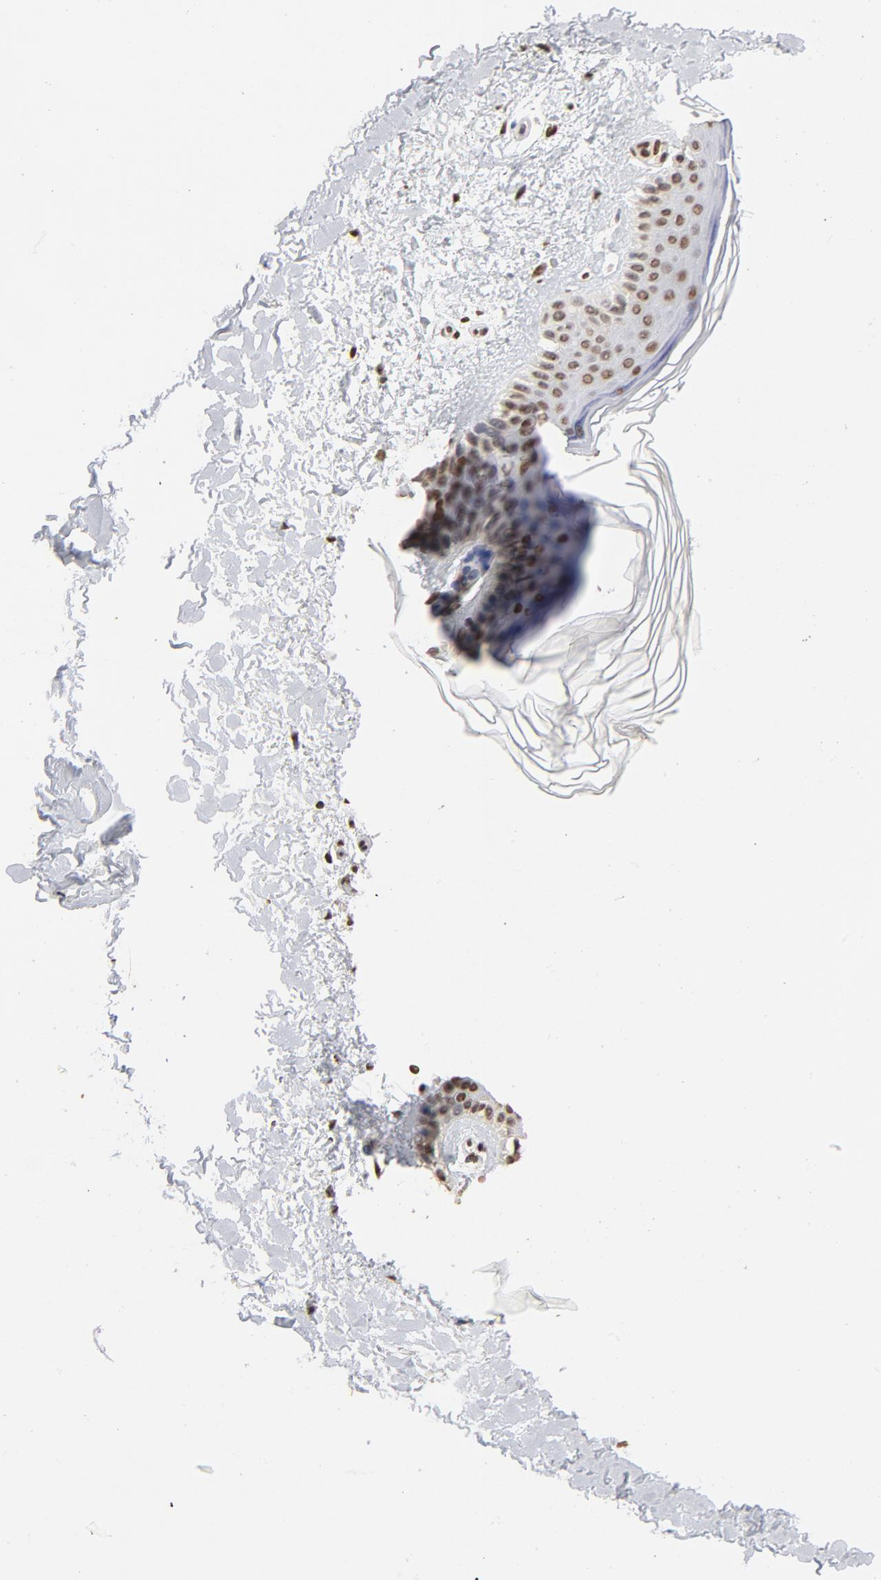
{"staining": {"intensity": "moderate", "quantity": ">75%", "location": "nuclear"}, "tissue": "skin", "cell_type": "Fibroblasts", "image_type": "normal", "snomed": [{"axis": "morphology", "description": "Normal tissue, NOS"}, {"axis": "topography", "description": "Skin"}], "caption": "Brown immunohistochemical staining in benign skin shows moderate nuclear staining in about >75% of fibroblasts. Nuclei are stained in blue.", "gene": "TP53BP1", "patient": {"sex": "female", "age": 19}}